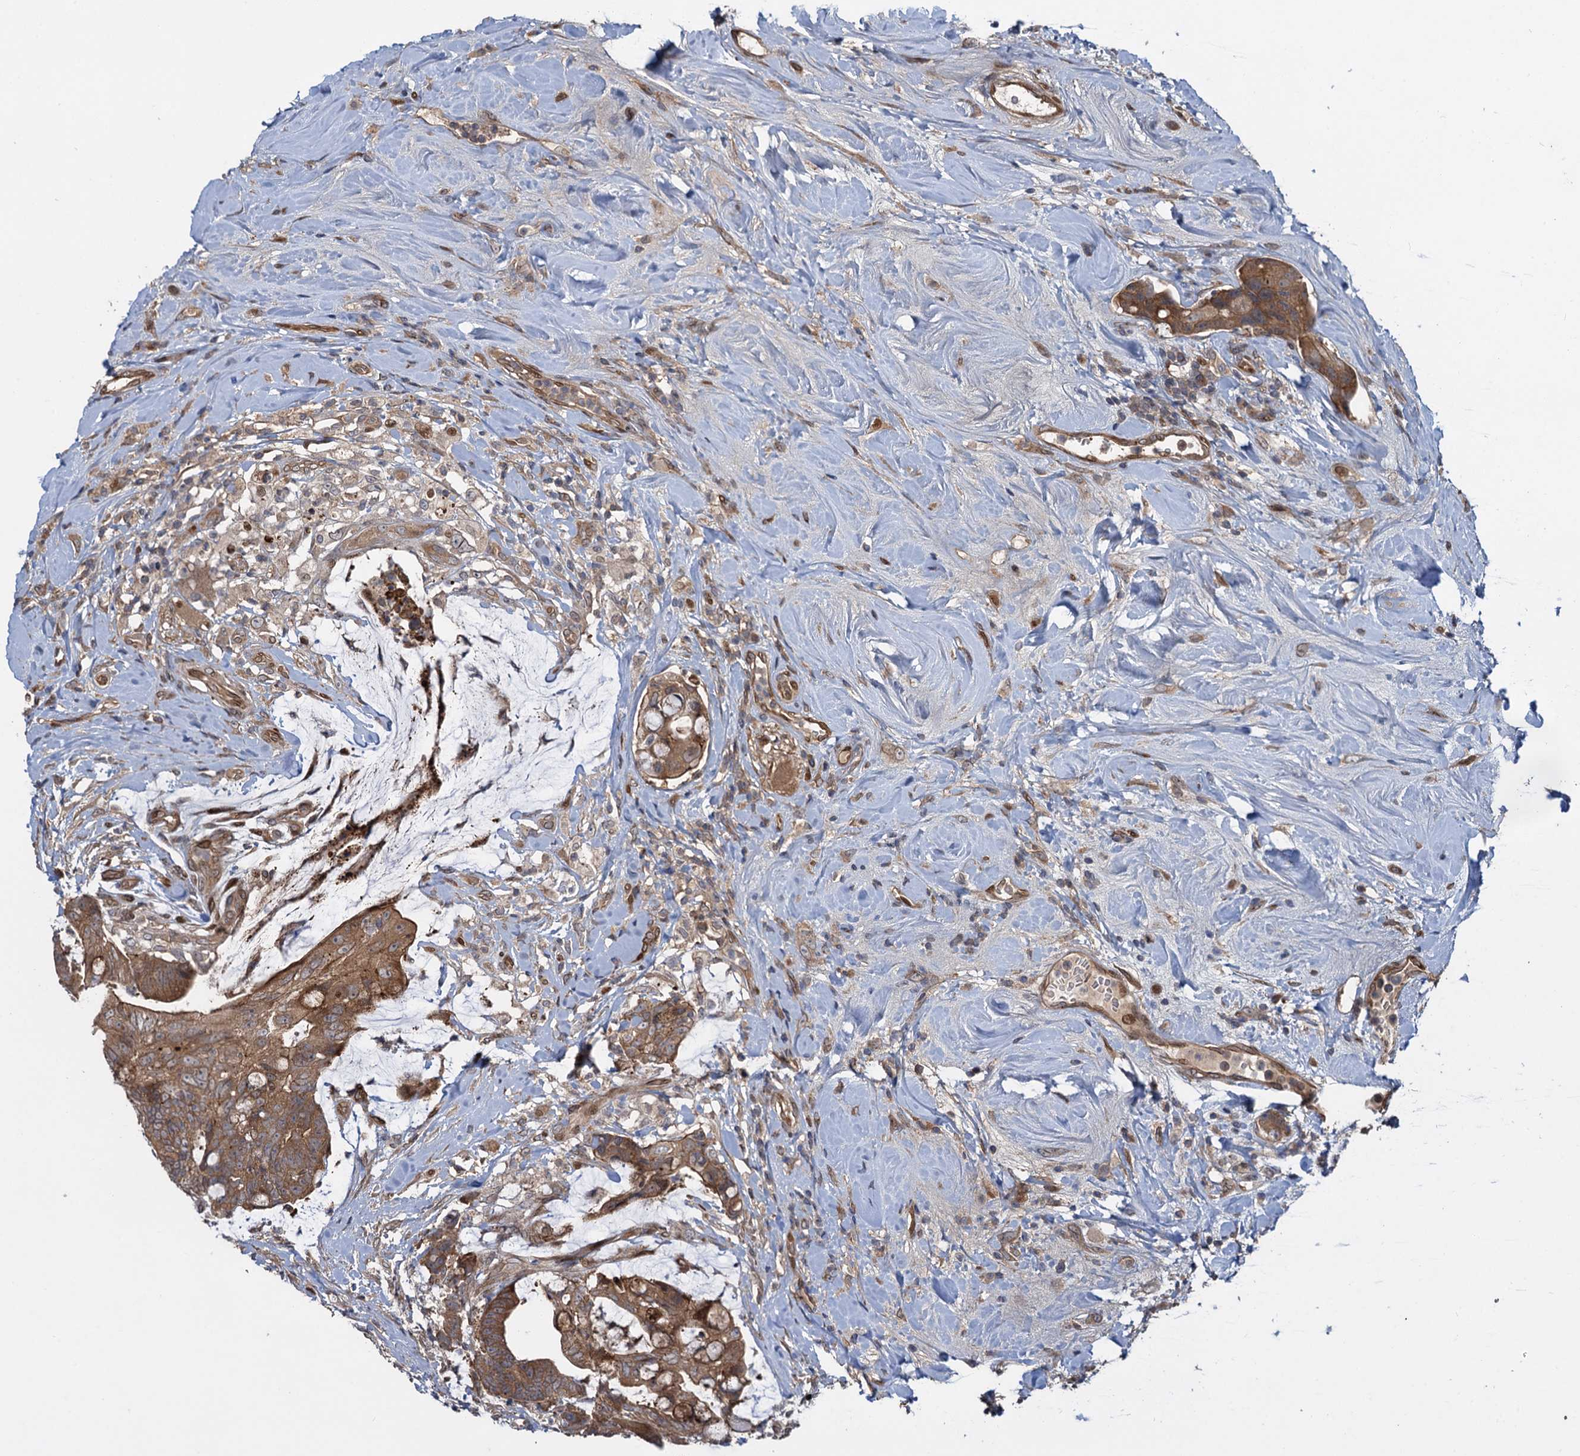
{"staining": {"intensity": "strong", "quantity": ">75%", "location": "cytoplasmic/membranous"}, "tissue": "colorectal cancer", "cell_type": "Tumor cells", "image_type": "cancer", "snomed": [{"axis": "morphology", "description": "Adenocarcinoma, NOS"}, {"axis": "topography", "description": "Colon"}], "caption": "The photomicrograph reveals immunohistochemical staining of colorectal cancer. There is strong cytoplasmic/membranous staining is appreciated in about >75% of tumor cells.", "gene": "RHOBTB1", "patient": {"sex": "female", "age": 82}}